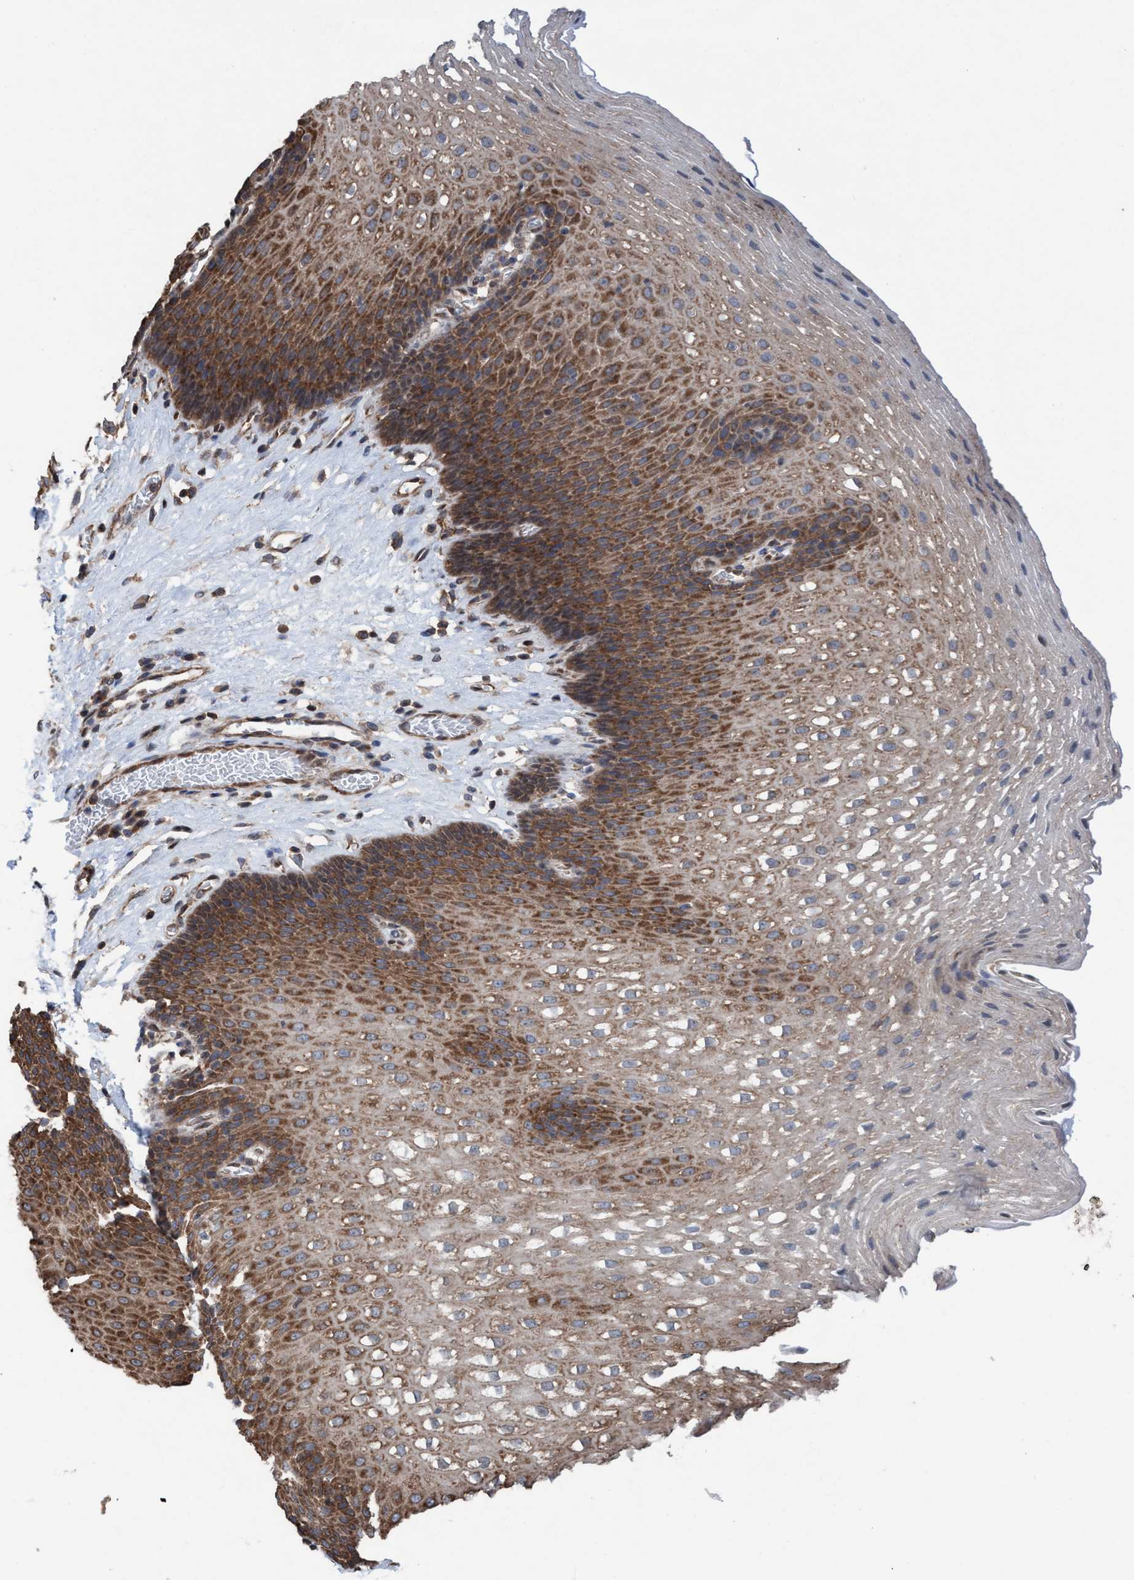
{"staining": {"intensity": "moderate", "quantity": ">75%", "location": "cytoplasmic/membranous"}, "tissue": "esophagus", "cell_type": "Squamous epithelial cells", "image_type": "normal", "snomed": [{"axis": "morphology", "description": "Normal tissue, NOS"}, {"axis": "topography", "description": "Esophagus"}], "caption": "Human esophagus stained for a protein (brown) displays moderate cytoplasmic/membranous positive expression in about >75% of squamous epithelial cells.", "gene": "METAP2", "patient": {"sex": "male", "age": 48}}